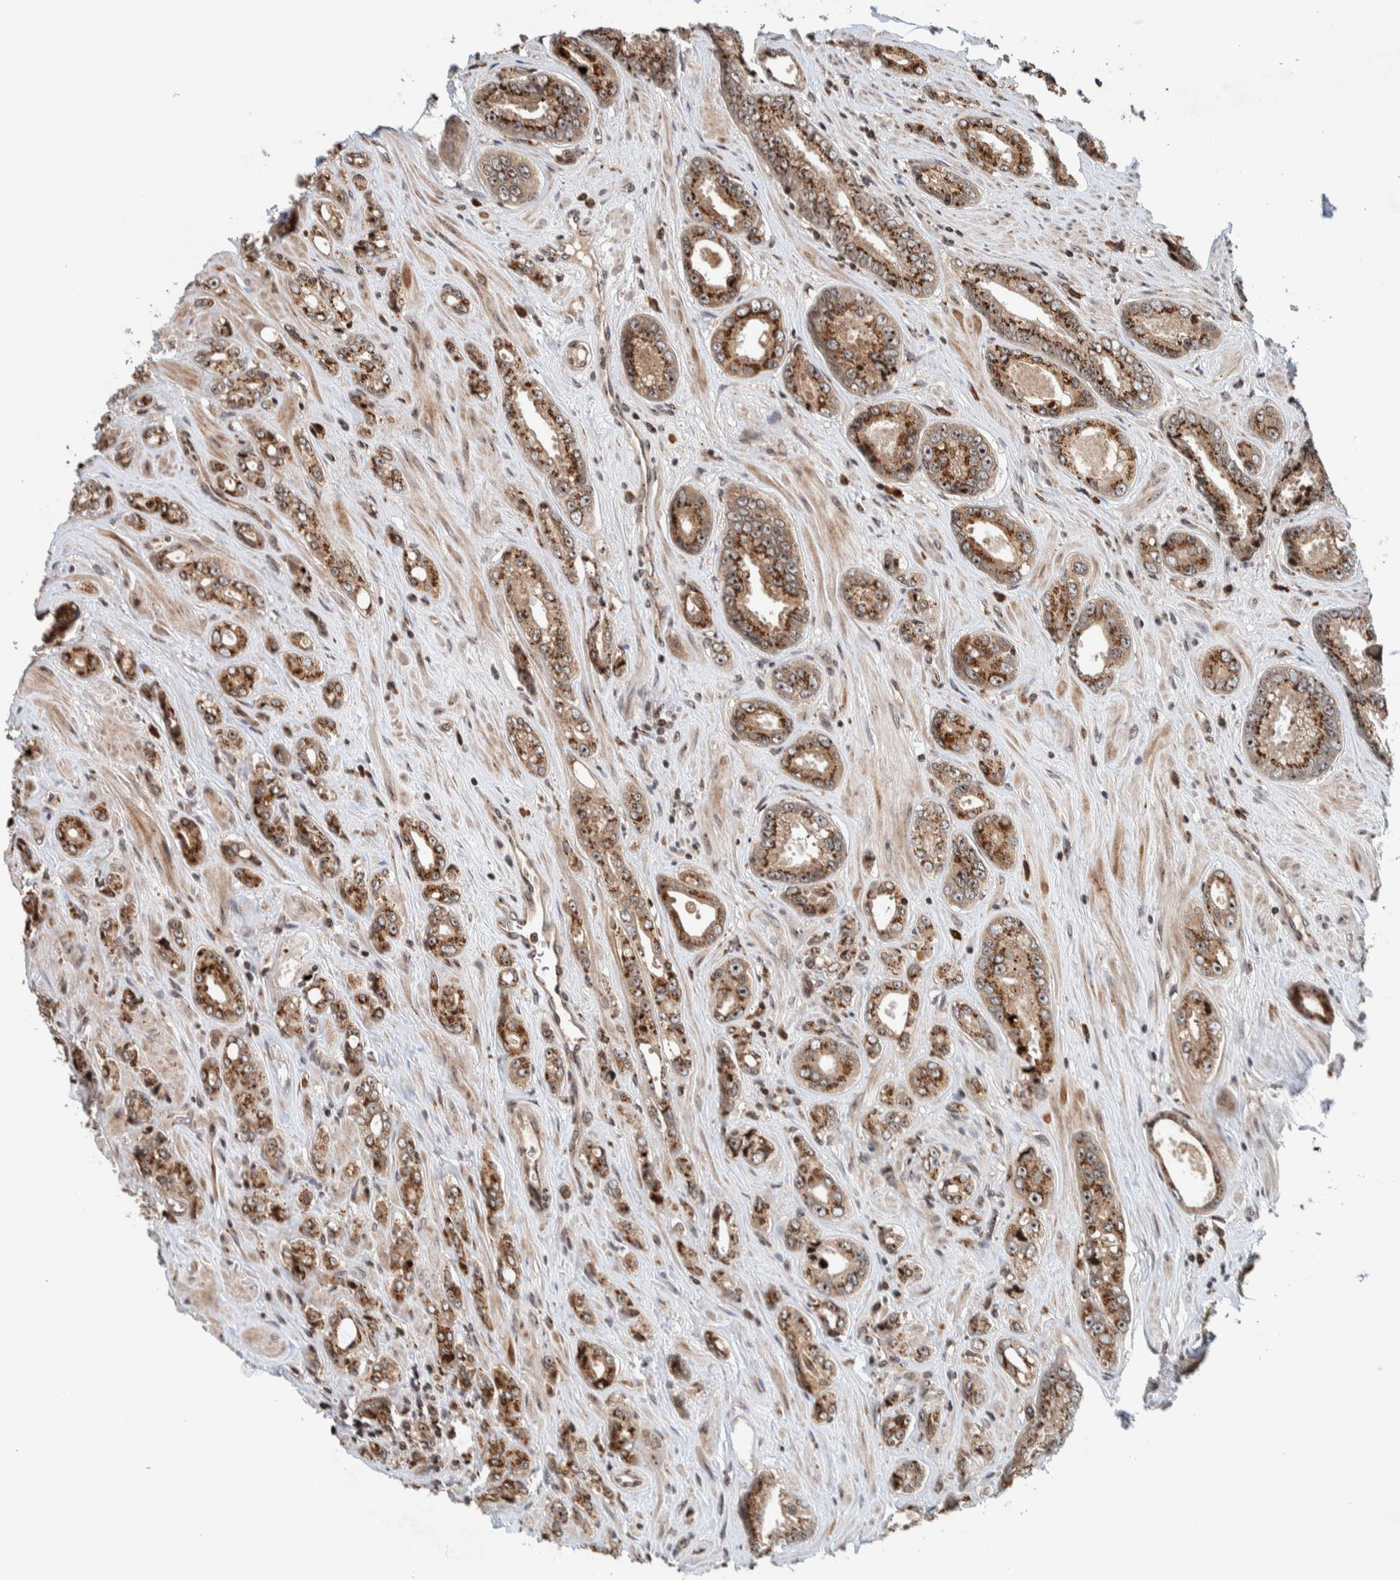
{"staining": {"intensity": "moderate", "quantity": ">75%", "location": "cytoplasmic/membranous"}, "tissue": "prostate cancer", "cell_type": "Tumor cells", "image_type": "cancer", "snomed": [{"axis": "morphology", "description": "Adenocarcinoma, High grade"}, {"axis": "topography", "description": "Prostate"}], "caption": "A medium amount of moderate cytoplasmic/membranous expression is appreciated in approximately >75% of tumor cells in adenocarcinoma (high-grade) (prostate) tissue.", "gene": "CCDC182", "patient": {"sex": "male", "age": 61}}